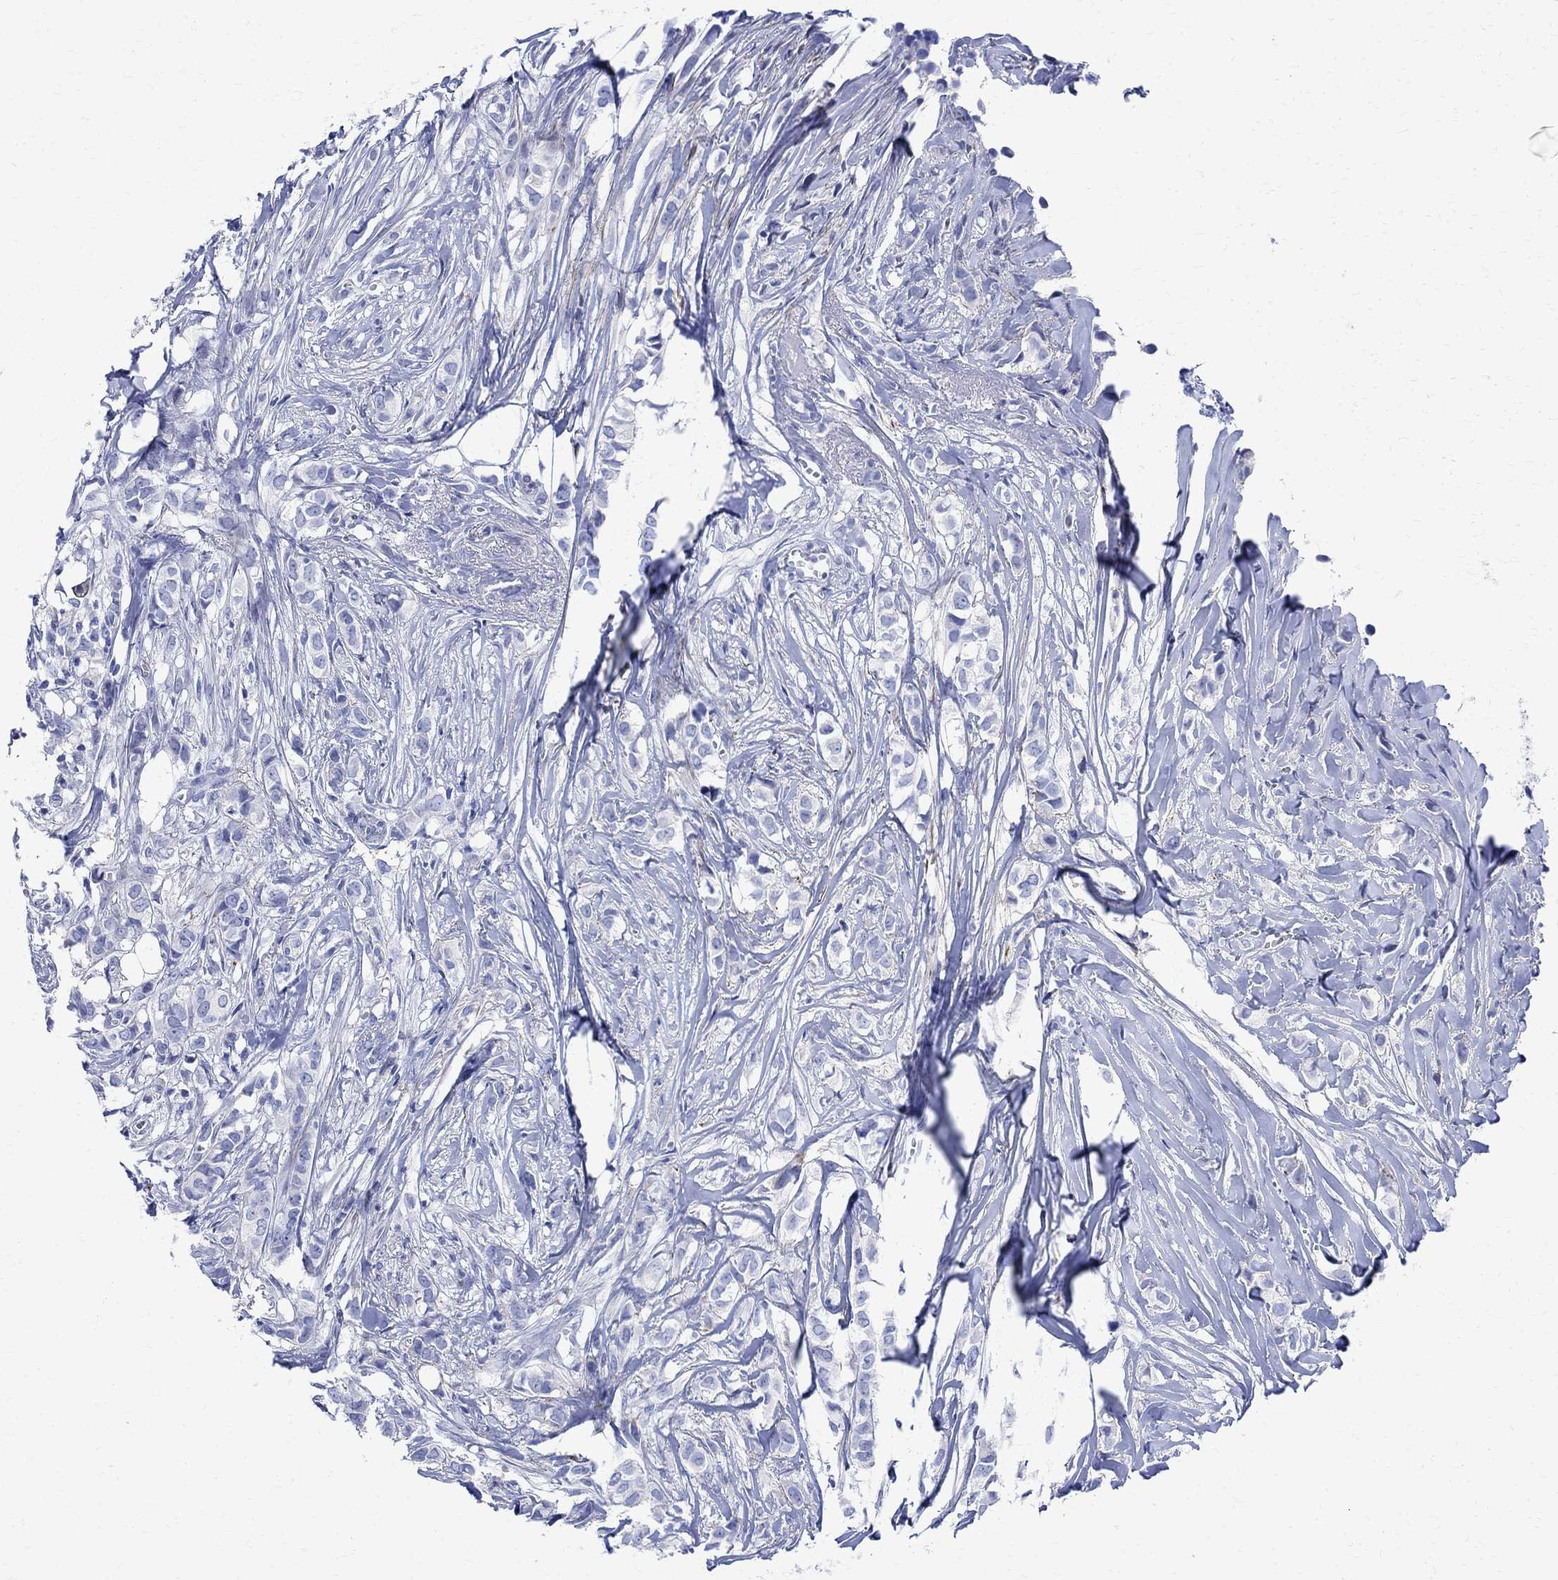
{"staining": {"intensity": "negative", "quantity": "none", "location": "none"}, "tissue": "breast cancer", "cell_type": "Tumor cells", "image_type": "cancer", "snomed": [{"axis": "morphology", "description": "Duct carcinoma"}, {"axis": "topography", "description": "Breast"}], "caption": "DAB immunohistochemical staining of infiltrating ductal carcinoma (breast) reveals no significant staining in tumor cells.", "gene": "PARVB", "patient": {"sex": "female", "age": 85}}